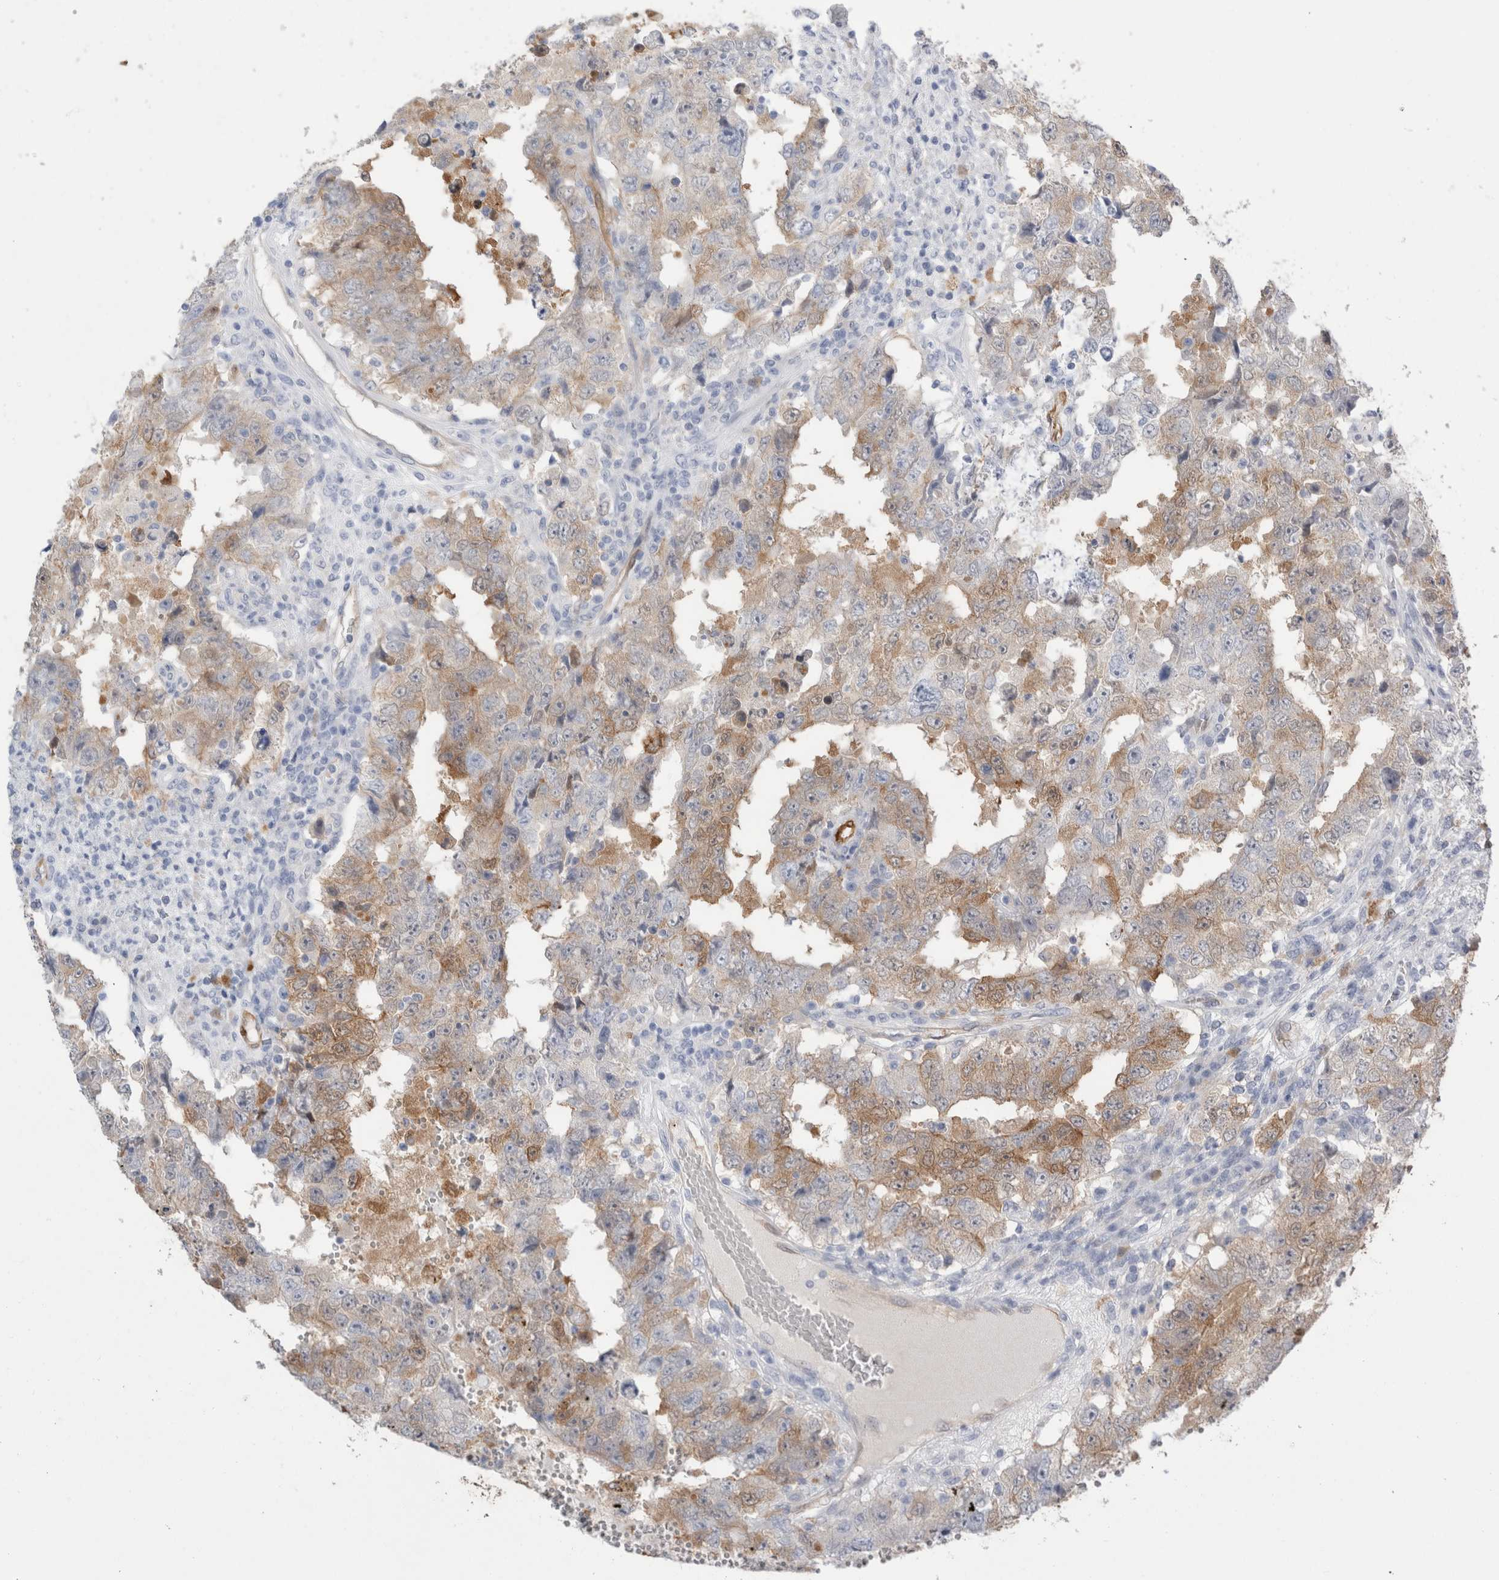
{"staining": {"intensity": "moderate", "quantity": "<25%", "location": "cytoplasmic/membranous"}, "tissue": "testis cancer", "cell_type": "Tumor cells", "image_type": "cancer", "snomed": [{"axis": "morphology", "description": "Carcinoma, Embryonal, NOS"}, {"axis": "topography", "description": "Testis"}], "caption": "The photomicrograph reveals immunohistochemical staining of embryonal carcinoma (testis). There is moderate cytoplasmic/membranous positivity is present in about <25% of tumor cells.", "gene": "NAPEPLD", "patient": {"sex": "male", "age": 26}}